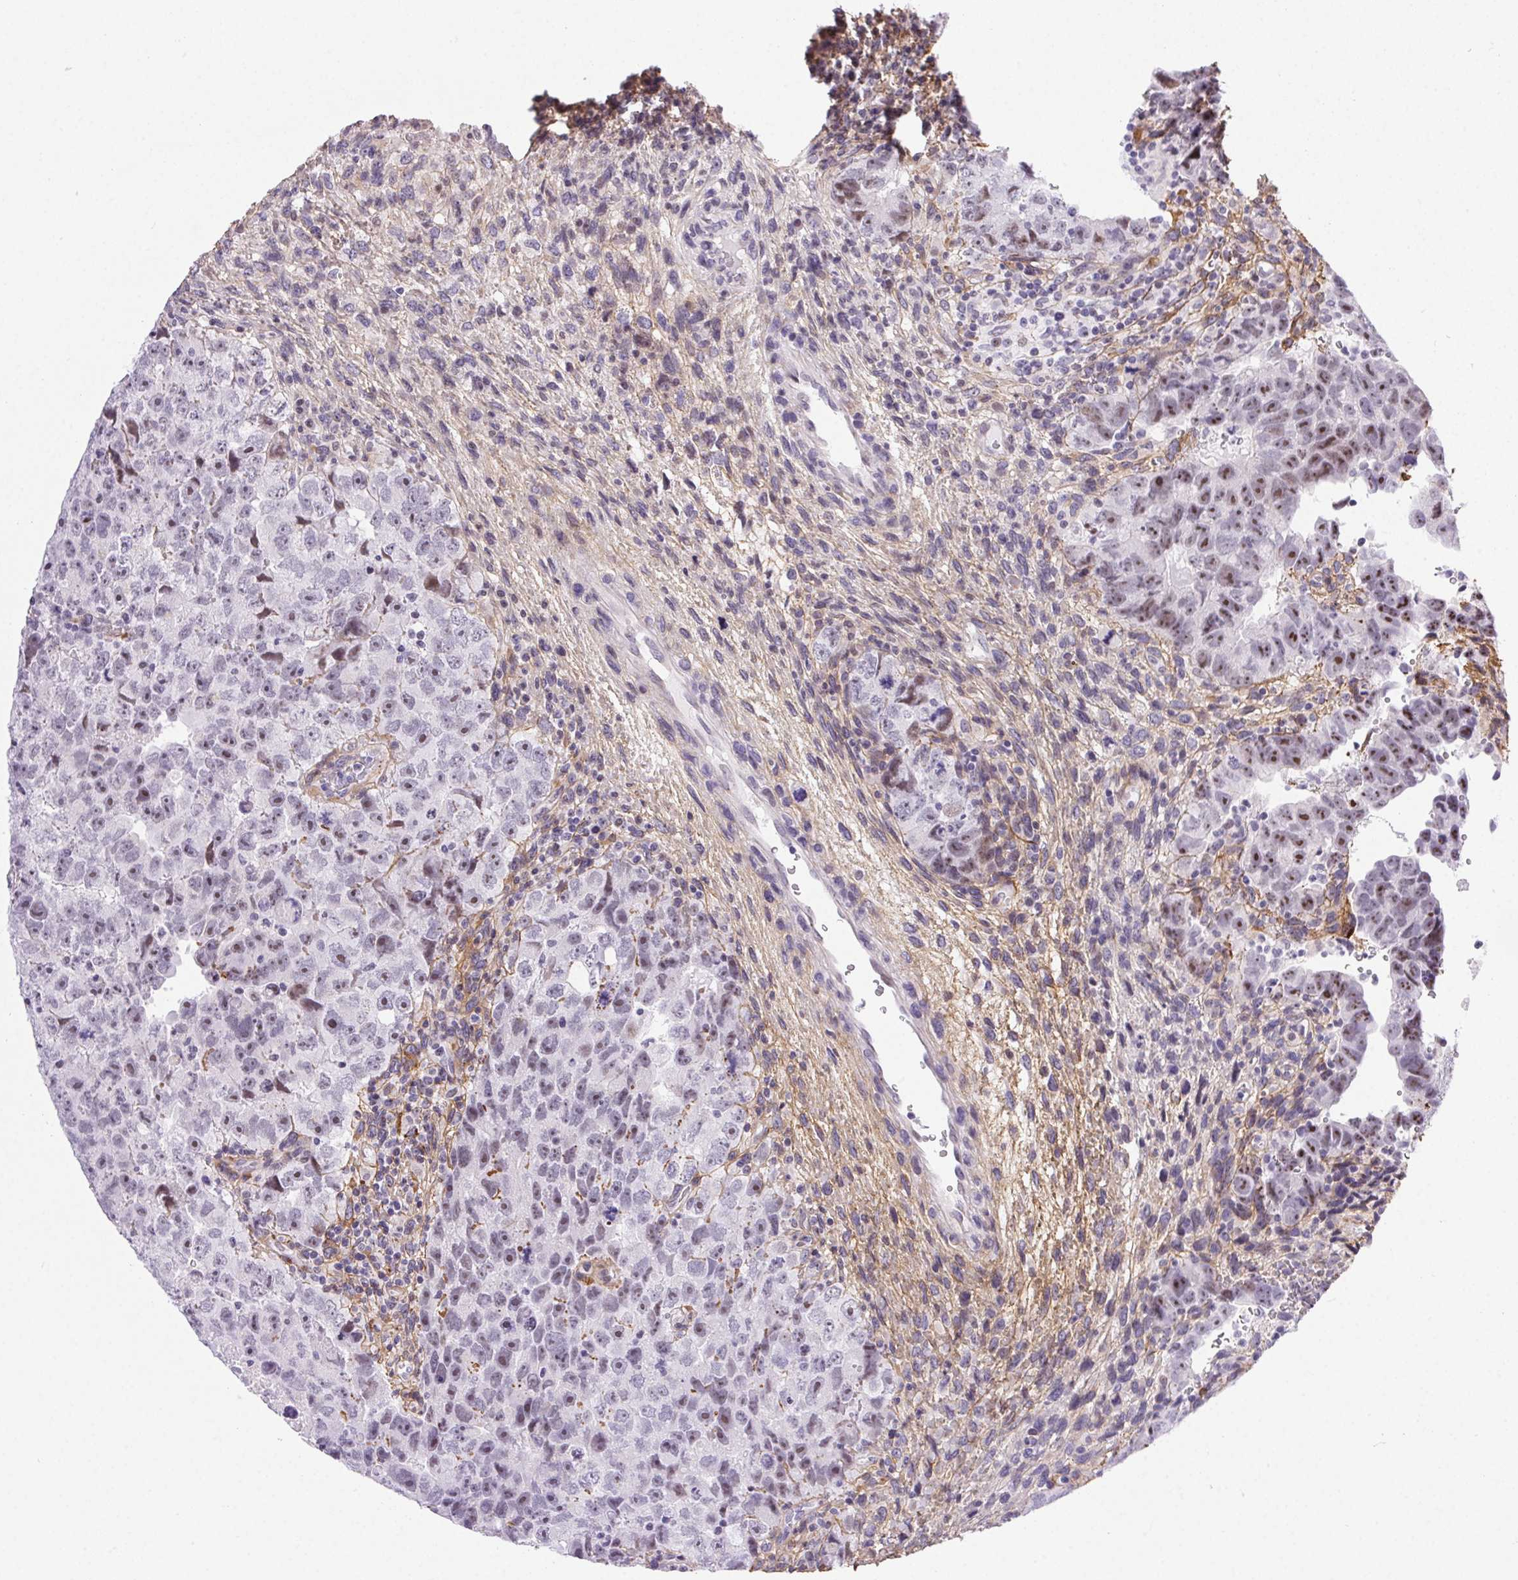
{"staining": {"intensity": "moderate", "quantity": "<25%", "location": "nuclear"}, "tissue": "testis cancer", "cell_type": "Tumor cells", "image_type": "cancer", "snomed": [{"axis": "morphology", "description": "Carcinoma, Embryonal, NOS"}, {"axis": "topography", "description": "Testis"}], "caption": "High-magnification brightfield microscopy of testis embryonal carcinoma stained with DAB (3,3'-diaminobenzidine) (brown) and counterstained with hematoxylin (blue). tumor cells exhibit moderate nuclear positivity is seen in approximately<25% of cells.", "gene": "PDZD2", "patient": {"sex": "male", "age": 24}}